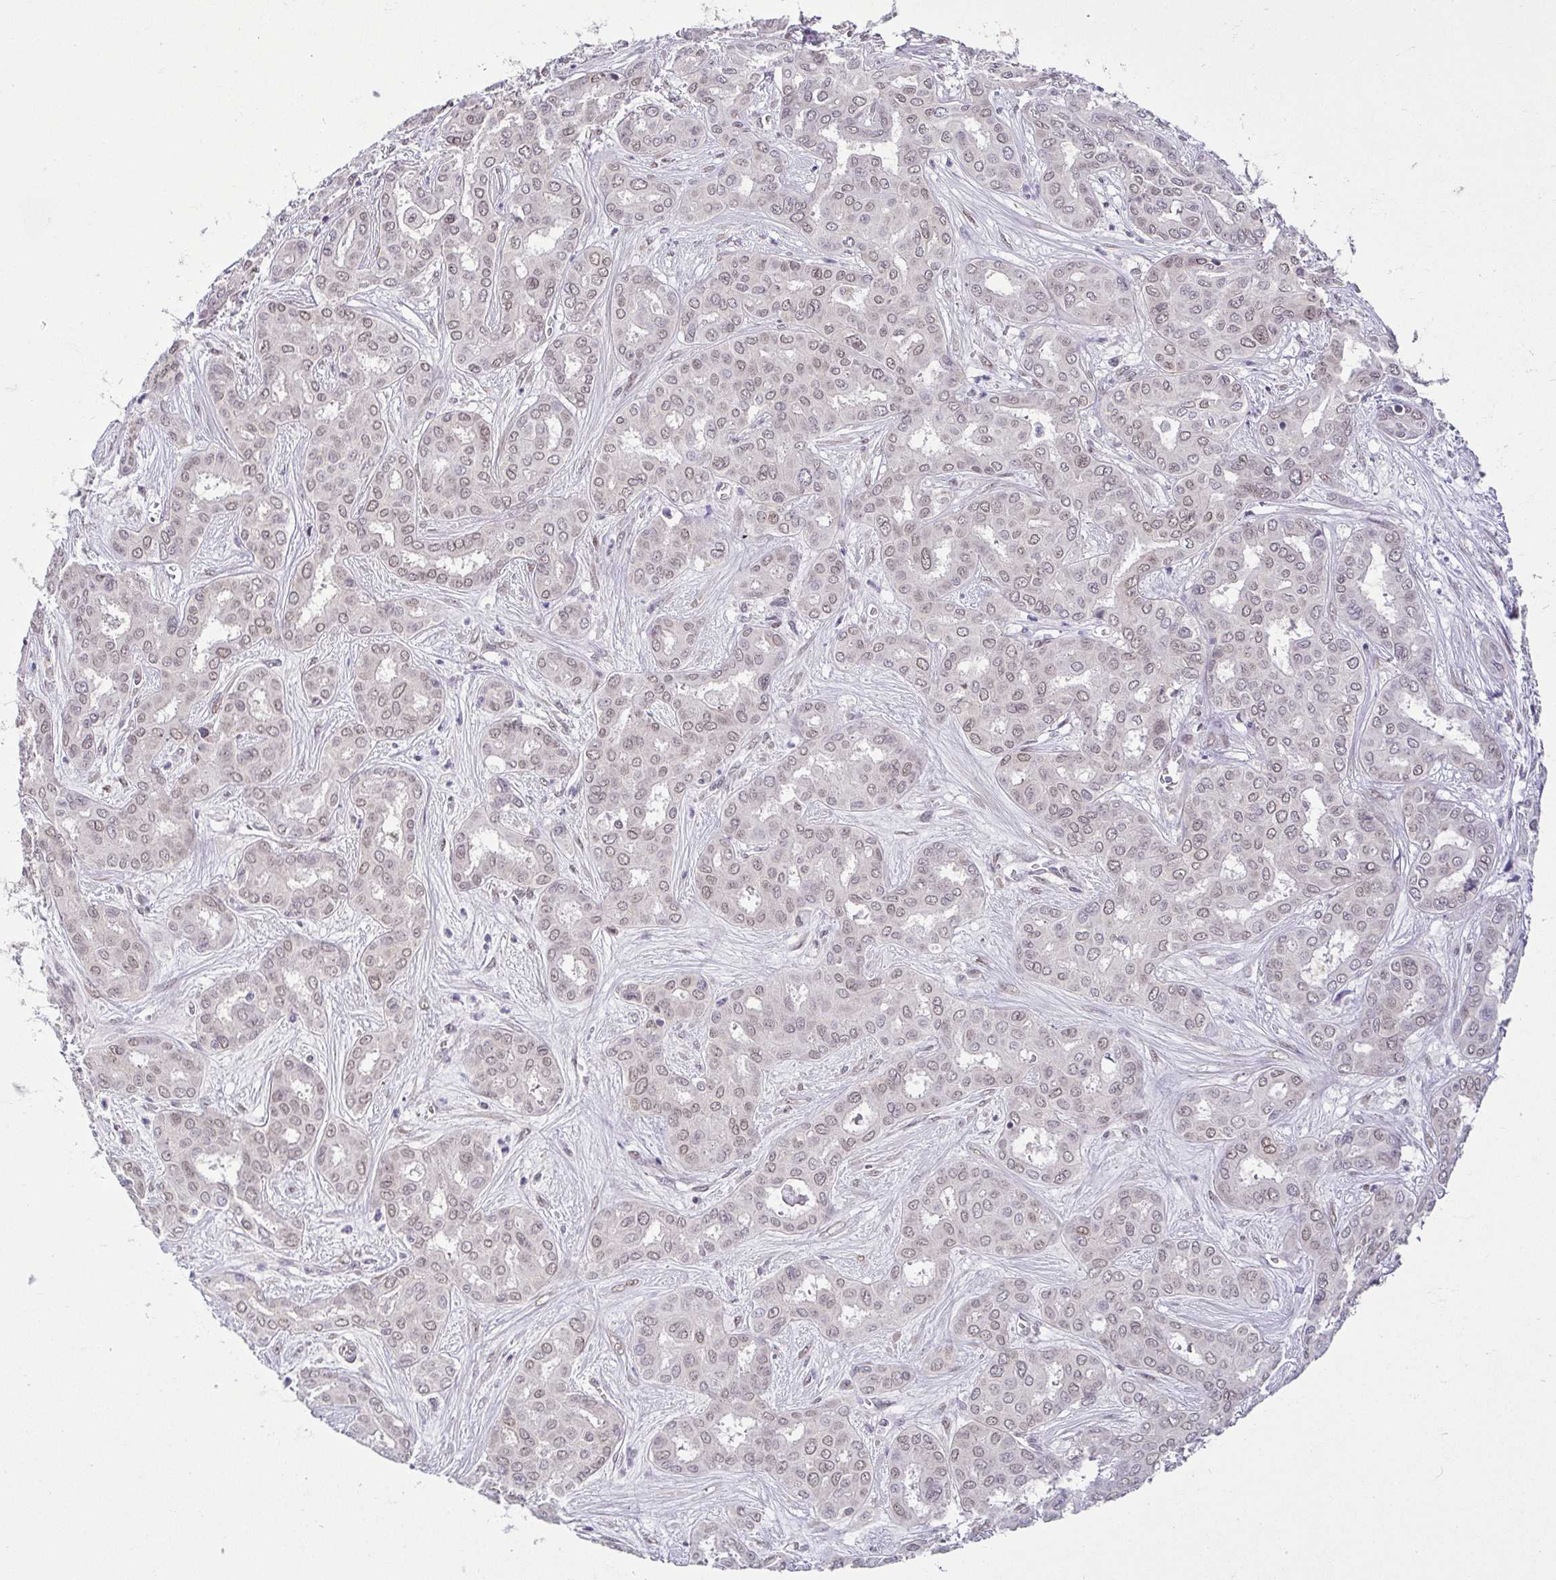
{"staining": {"intensity": "weak", "quantity": "25%-75%", "location": "nuclear"}, "tissue": "liver cancer", "cell_type": "Tumor cells", "image_type": "cancer", "snomed": [{"axis": "morphology", "description": "Cholangiocarcinoma"}, {"axis": "topography", "description": "Liver"}], "caption": "This is a micrograph of IHC staining of cholangiocarcinoma (liver), which shows weak expression in the nuclear of tumor cells.", "gene": "RBM3", "patient": {"sex": "female", "age": 64}}